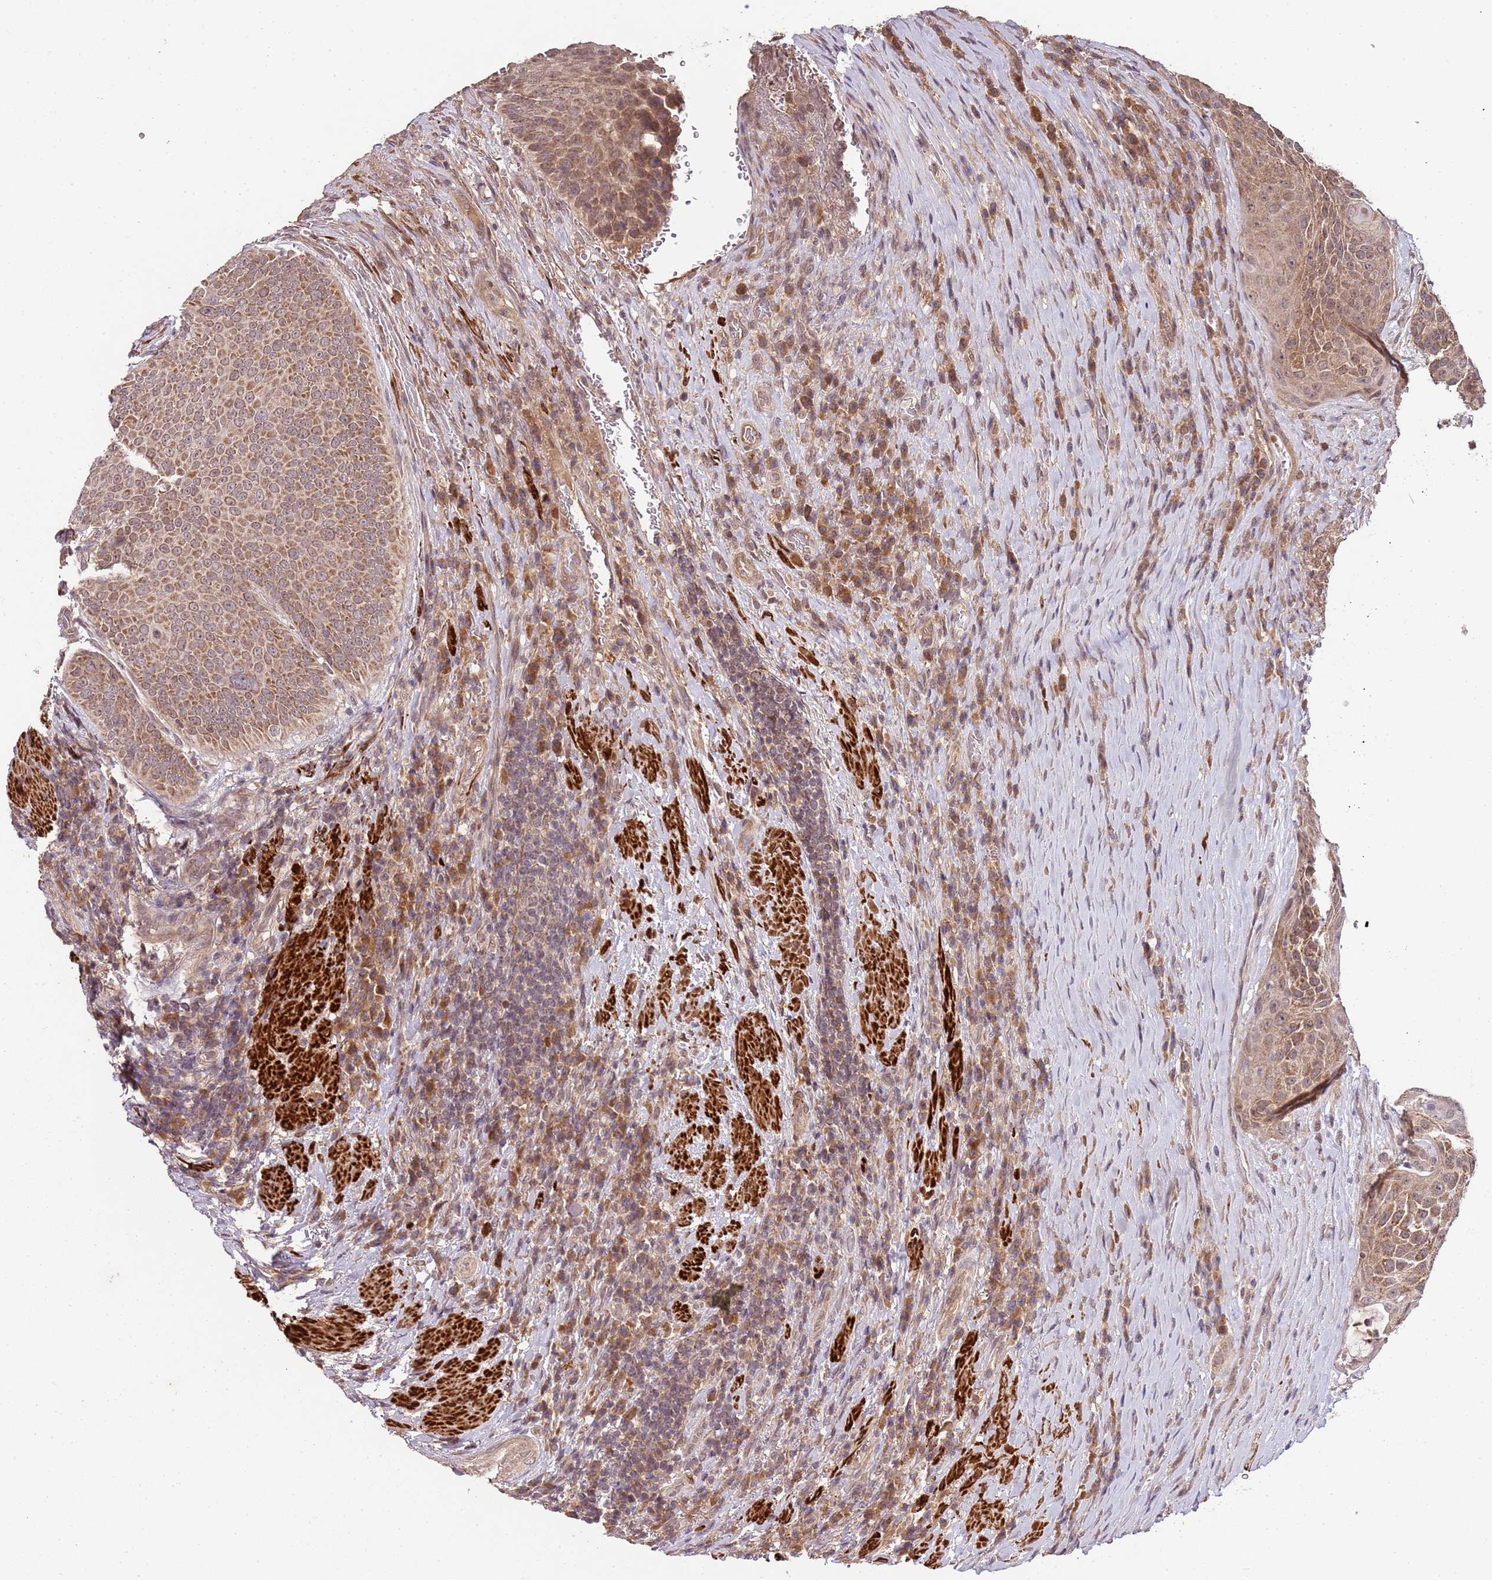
{"staining": {"intensity": "strong", "quantity": ">75%", "location": "cytoplasmic/membranous,nuclear"}, "tissue": "urothelial cancer", "cell_type": "Tumor cells", "image_type": "cancer", "snomed": [{"axis": "morphology", "description": "Urothelial carcinoma, High grade"}, {"axis": "topography", "description": "Urinary bladder"}], "caption": "Immunohistochemical staining of human urothelial cancer displays high levels of strong cytoplasmic/membranous and nuclear expression in about >75% of tumor cells.", "gene": "LIN37", "patient": {"sex": "female", "age": 63}}